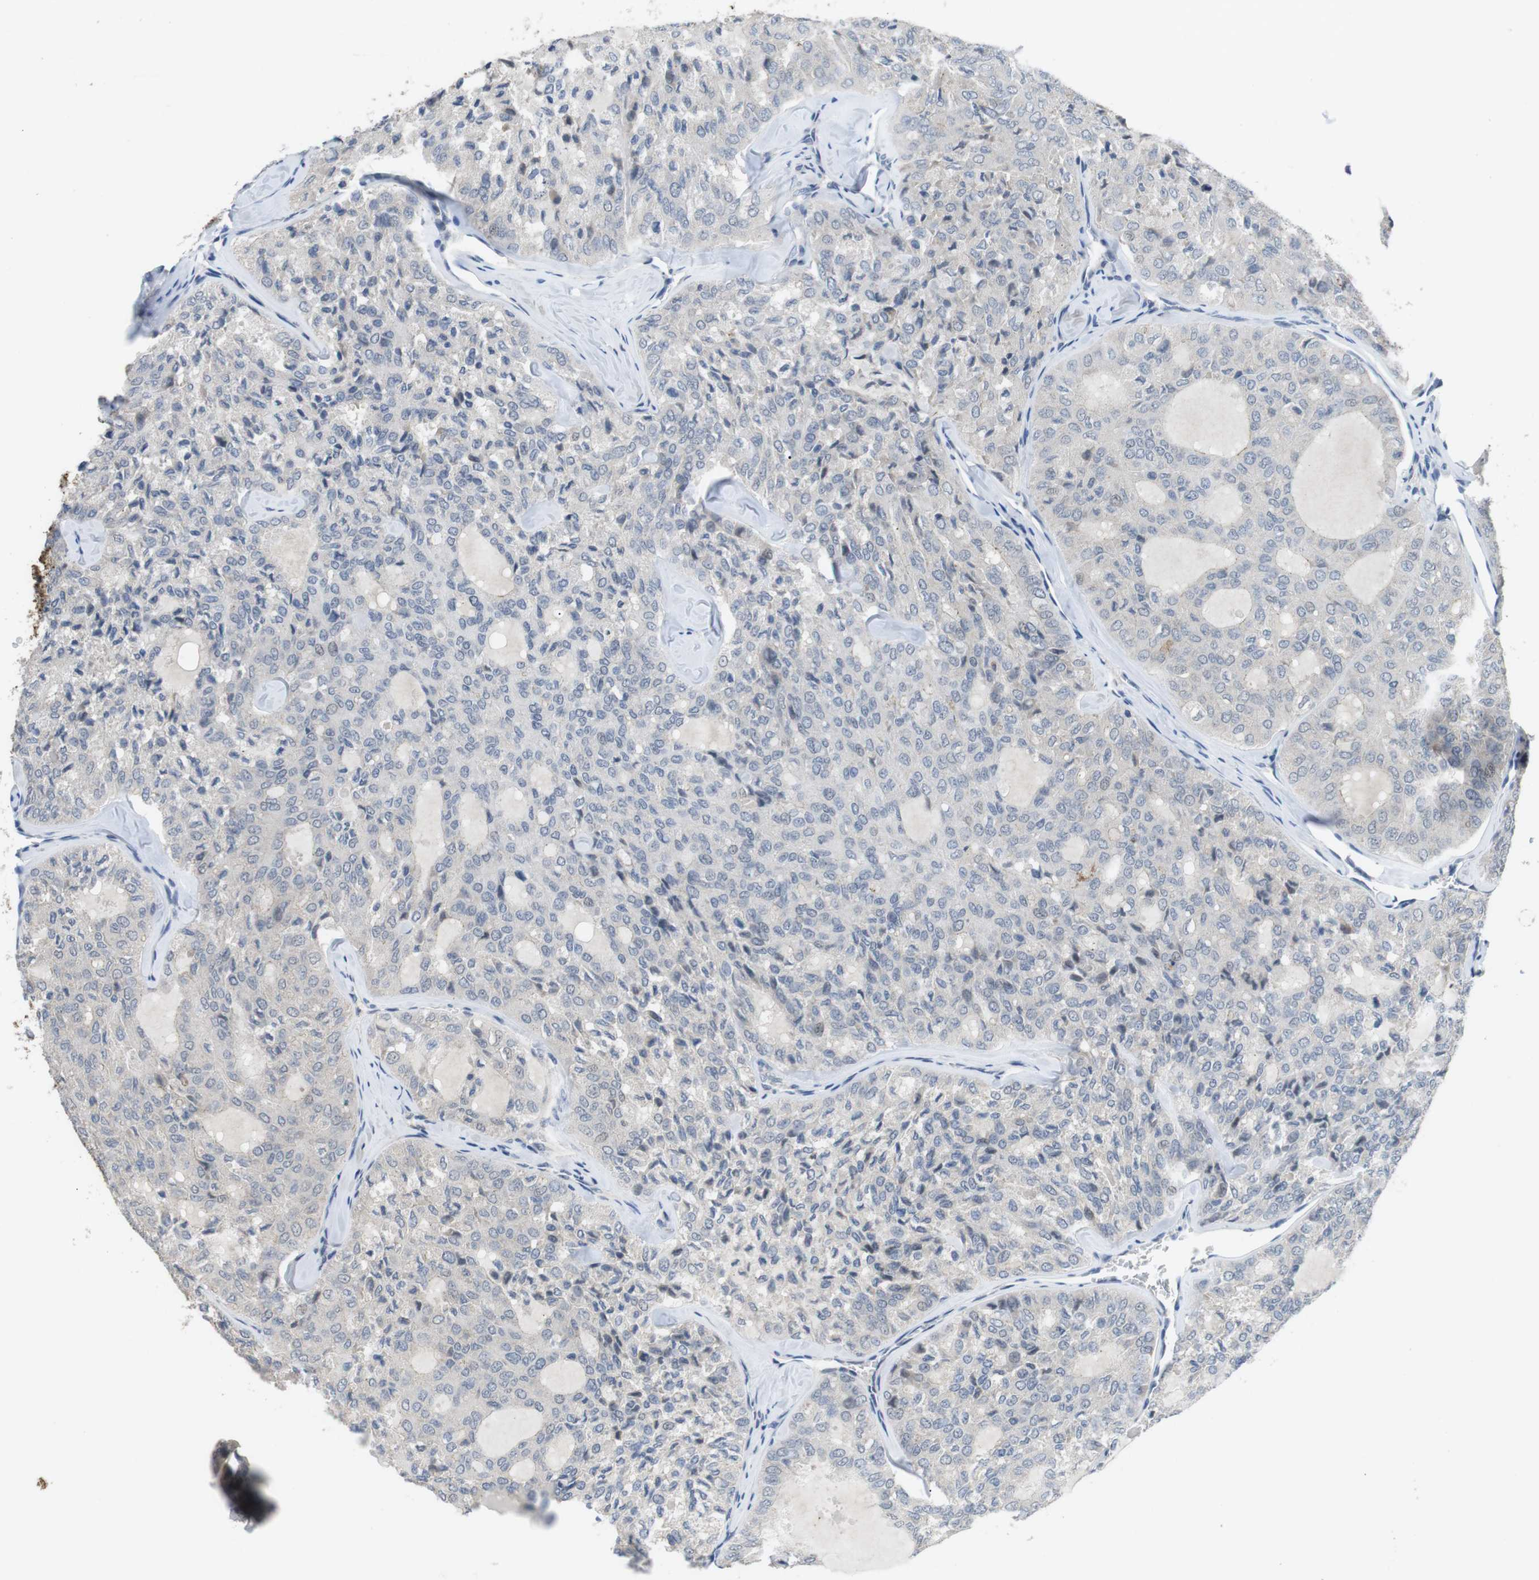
{"staining": {"intensity": "negative", "quantity": "none", "location": "none"}, "tissue": "thyroid cancer", "cell_type": "Tumor cells", "image_type": "cancer", "snomed": [{"axis": "morphology", "description": "Follicular adenoma carcinoma, NOS"}, {"axis": "topography", "description": "Thyroid gland"}], "caption": "High magnification brightfield microscopy of thyroid cancer stained with DAB (brown) and counterstained with hematoxylin (blue): tumor cells show no significant staining. (Brightfield microscopy of DAB (3,3'-diaminobenzidine) IHC at high magnification).", "gene": "NECTIN1", "patient": {"sex": "male", "age": 75}}